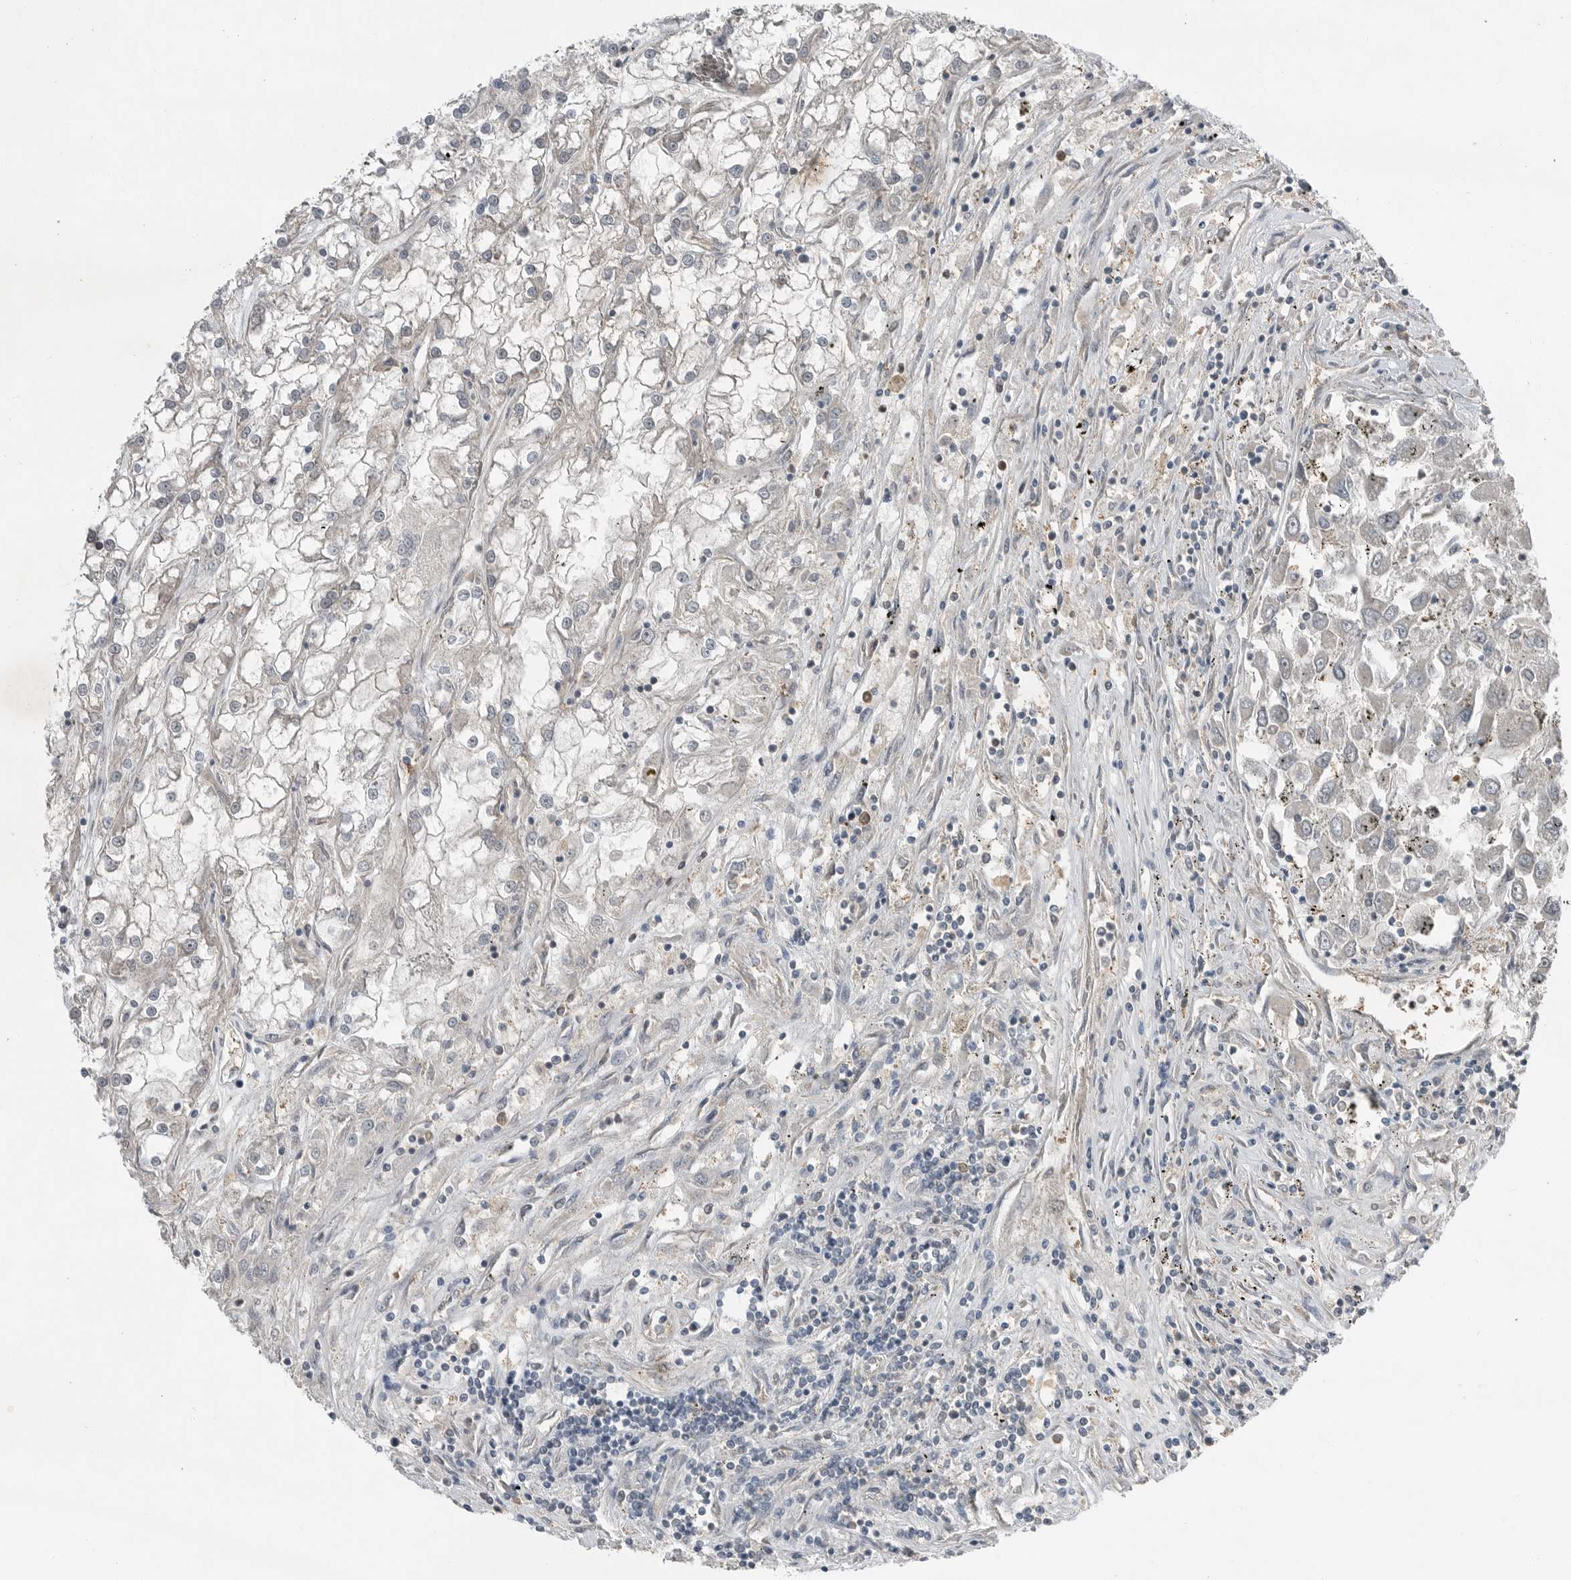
{"staining": {"intensity": "negative", "quantity": "none", "location": "none"}, "tissue": "renal cancer", "cell_type": "Tumor cells", "image_type": "cancer", "snomed": [{"axis": "morphology", "description": "Adenocarcinoma, NOS"}, {"axis": "topography", "description": "Kidney"}], "caption": "Histopathology image shows no significant protein positivity in tumor cells of adenocarcinoma (renal).", "gene": "MFAP3L", "patient": {"sex": "female", "age": 52}}